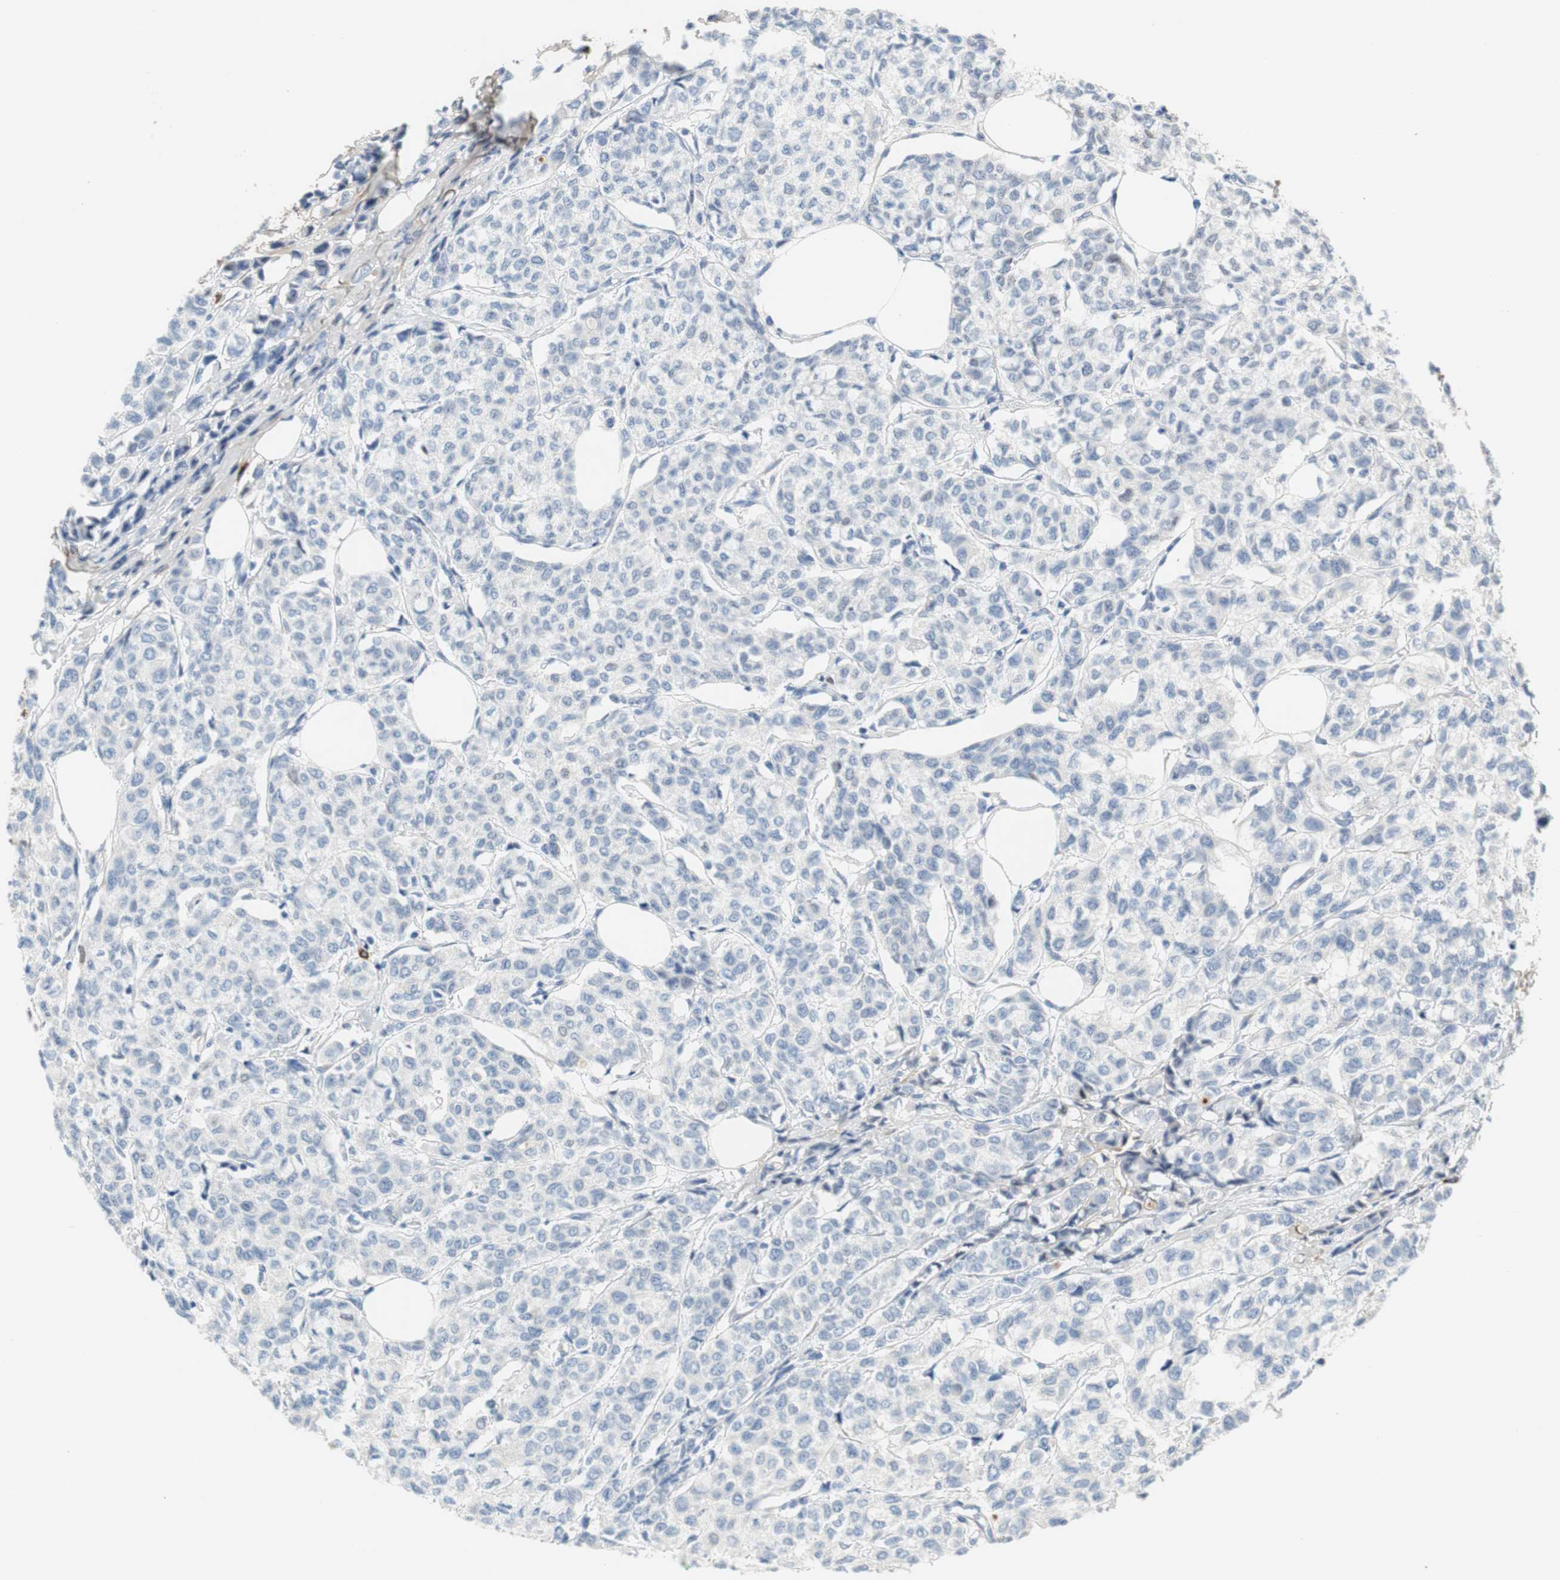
{"staining": {"intensity": "negative", "quantity": "none", "location": "none"}, "tissue": "breast cancer", "cell_type": "Tumor cells", "image_type": "cancer", "snomed": [{"axis": "morphology", "description": "Lobular carcinoma"}, {"axis": "topography", "description": "Breast"}], "caption": "IHC photomicrograph of neoplastic tissue: human lobular carcinoma (breast) stained with DAB (3,3'-diaminobenzidine) displays no significant protein expression in tumor cells.", "gene": "COL12A1", "patient": {"sex": "female", "age": 60}}